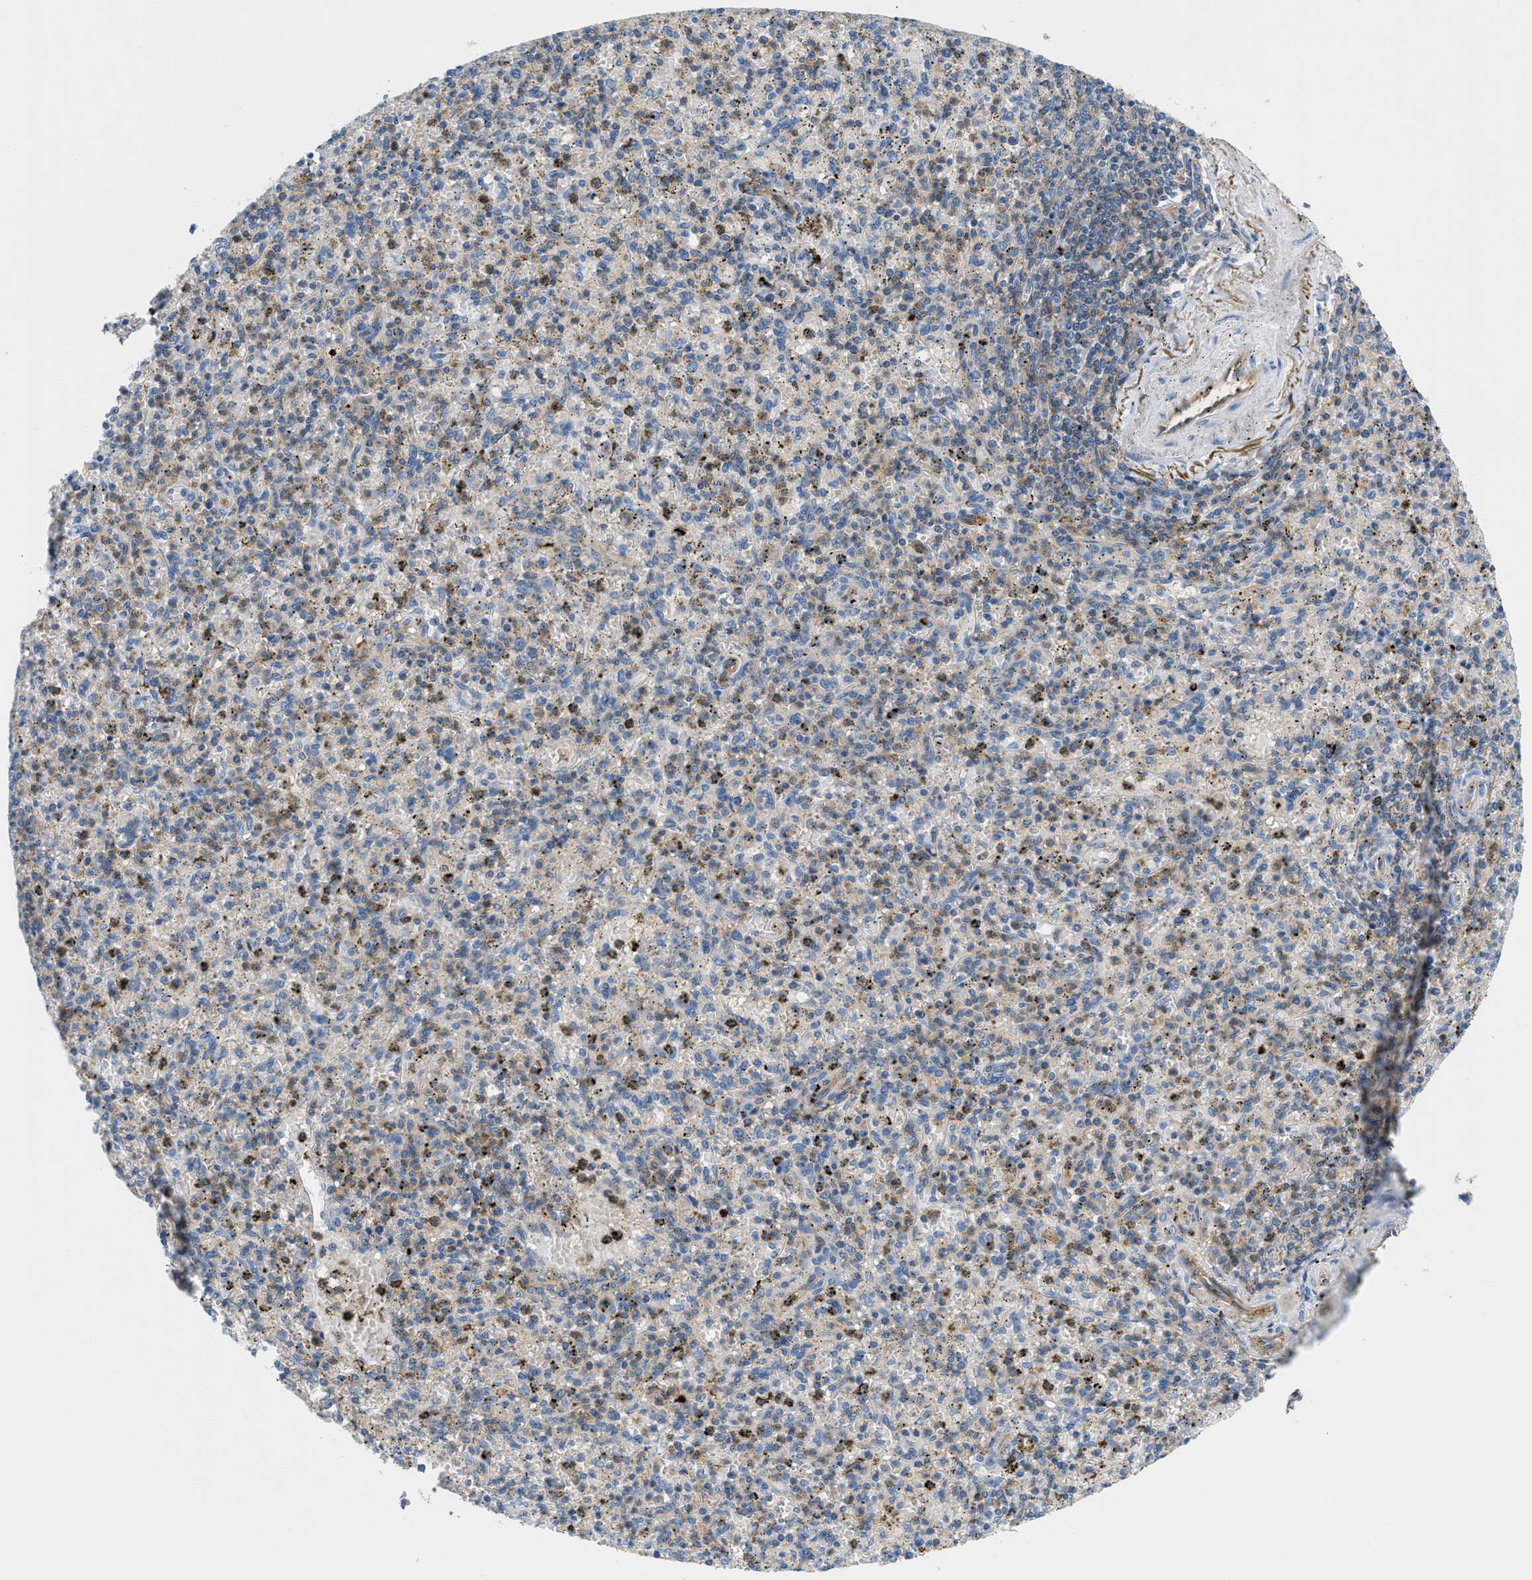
{"staining": {"intensity": "moderate", "quantity": "<25%", "location": "cytoplasmic/membranous"}, "tissue": "spleen", "cell_type": "Cells in red pulp", "image_type": "normal", "snomed": [{"axis": "morphology", "description": "Normal tissue, NOS"}, {"axis": "topography", "description": "Spleen"}], "caption": "Immunohistochemical staining of normal human spleen demonstrates low levels of moderate cytoplasmic/membranous staining in approximately <25% of cells in red pulp.", "gene": "ORAI1", "patient": {"sex": "male", "age": 72}}